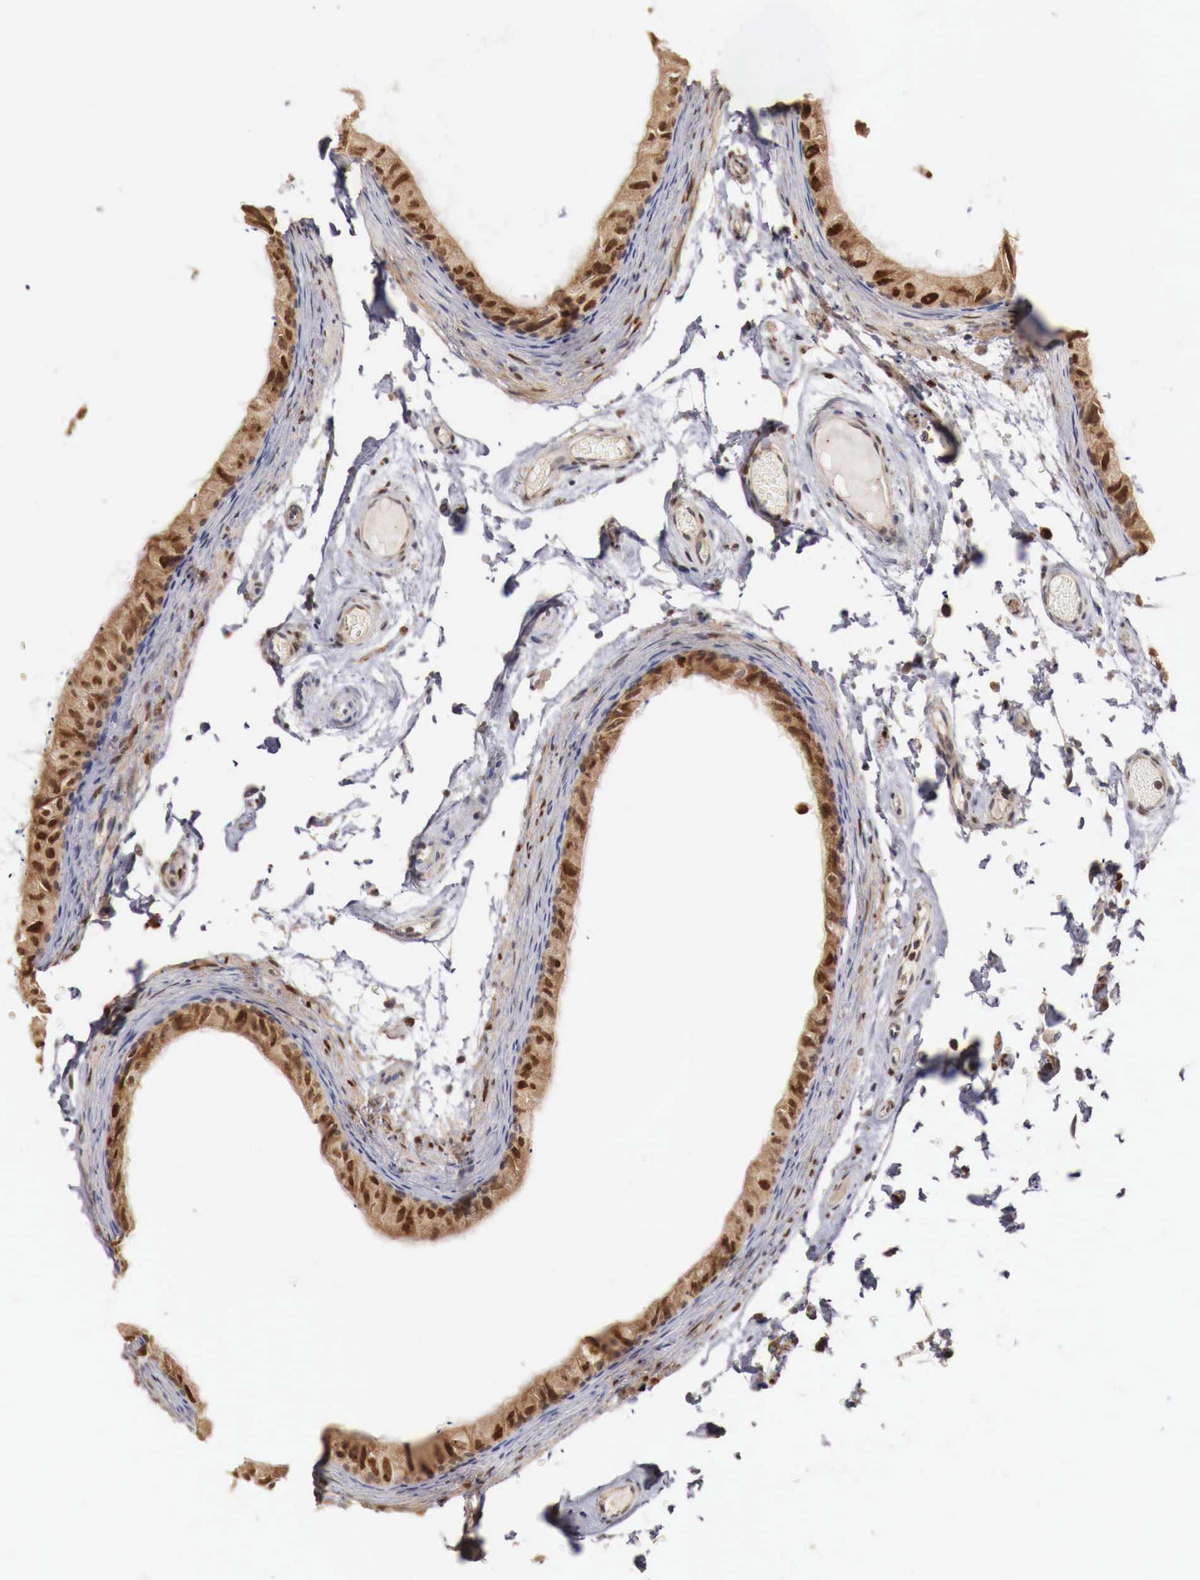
{"staining": {"intensity": "strong", "quantity": ">75%", "location": "cytoplasmic/membranous,nuclear"}, "tissue": "epididymis", "cell_type": "Glandular cells", "image_type": "normal", "snomed": [{"axis": "morphology", "description": "Normal tissue, NOS"}, {"axis": "topography", "description": "Epididymis"}], "caption": "An image of human epididymis stained for a protein reveals strong cytoplasmic/membranous,nuclear brown staining in glandular cells. The protein of interest is stained brown, and the nuclei are stained in blue (DAB IHC with brightfield microscopy, high magnification).", "gene": "KHDRBS2", "patient": {"sex": "male", "age": 77}}